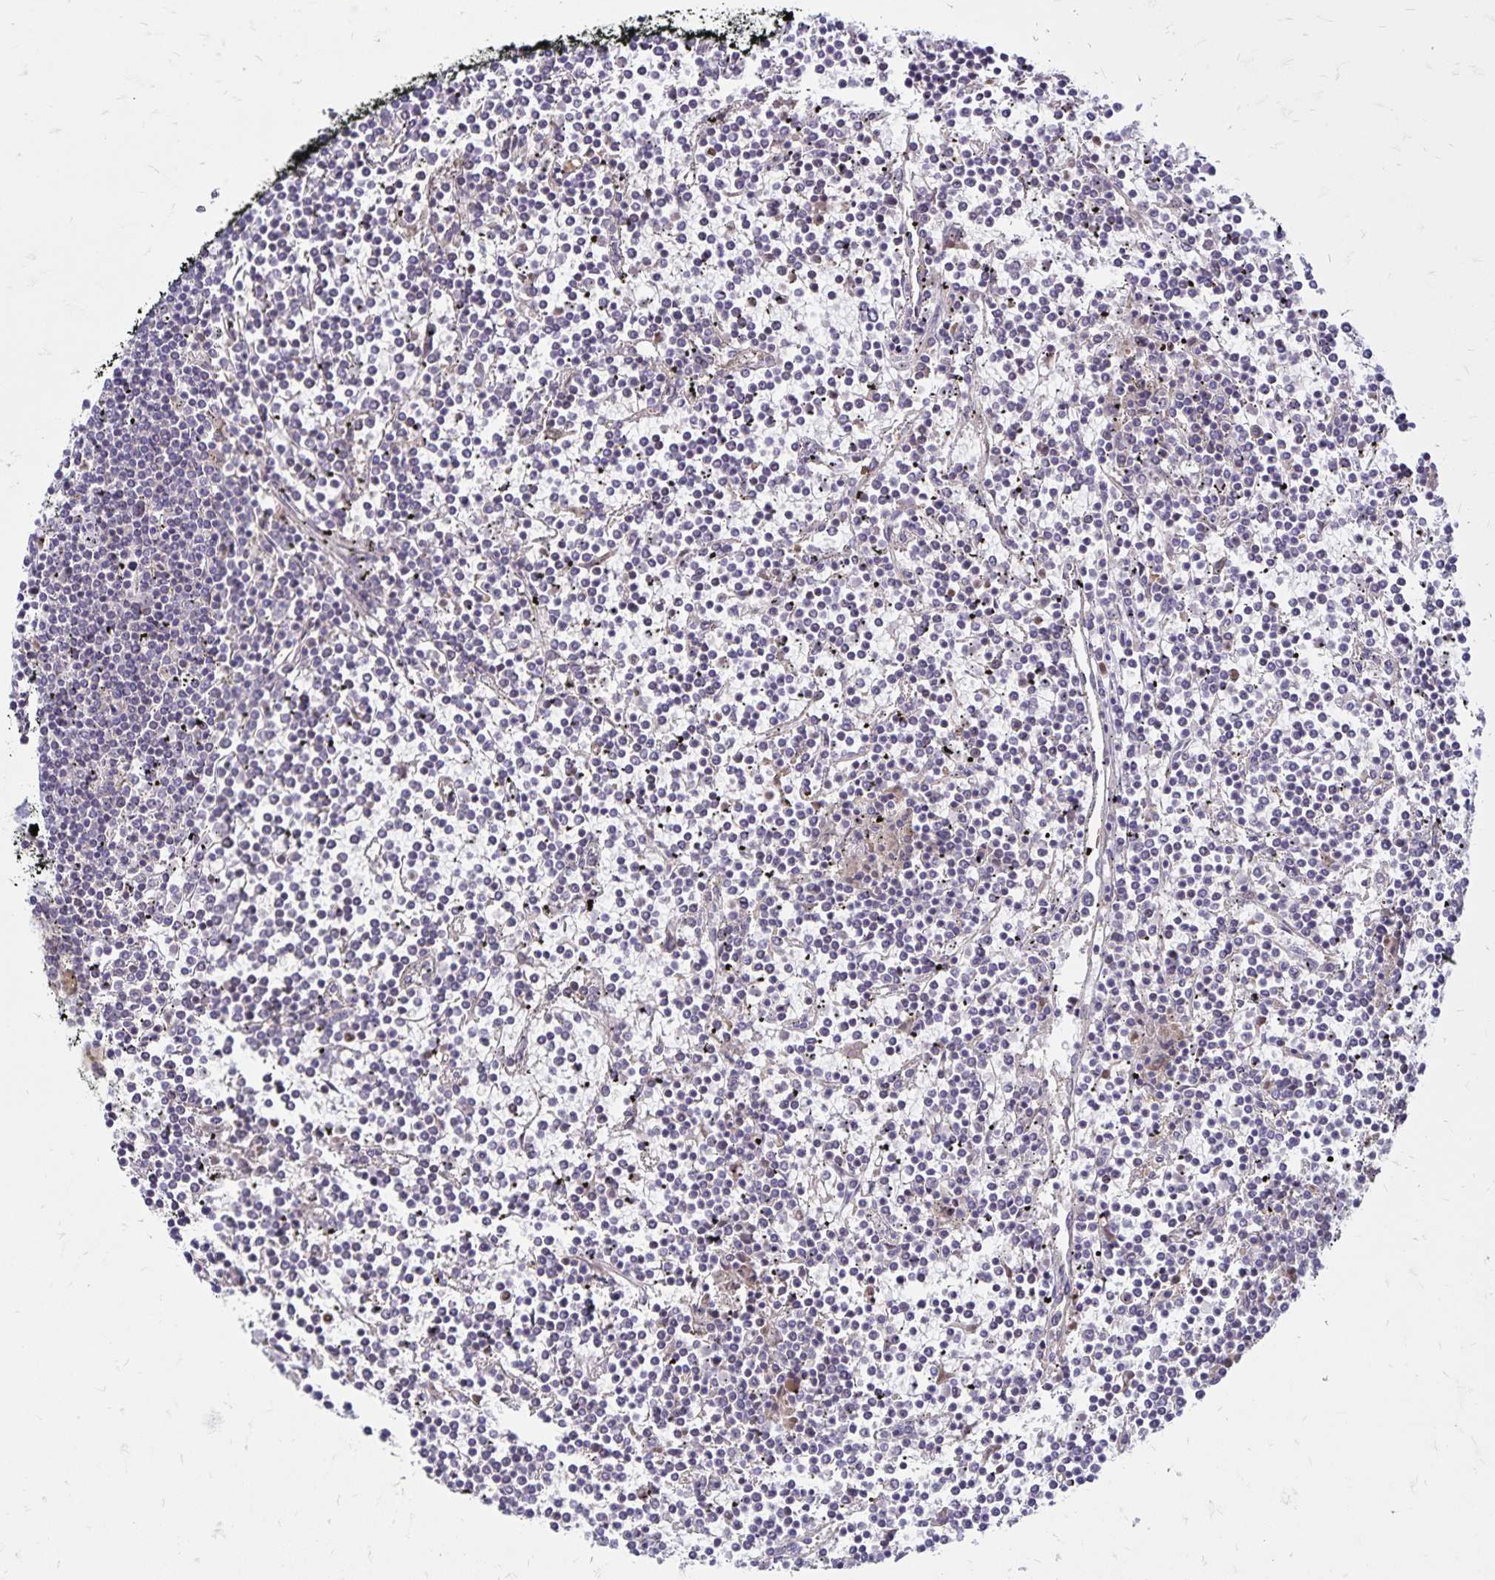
{"staining": {"intensity": "negative", "quantity": "none", "location": "none"}, "tissue": "lymphoma", "cell_type": "Tumor cells", "image_type": "cancer", "snomed": [{"axis": "morphology", "description": "Malignant lymphoma, non-Hodgkin's type, Low grade"}, {"axis": "topography", "description": "Spleen"}], "caption": "A photomicrograph of human low-grade malignant lymphoma, non-Hodgkin's type is negative for staining in tumor cells.", "gene": "FSD1", "patient": {"sex": "female", "age": 19}}